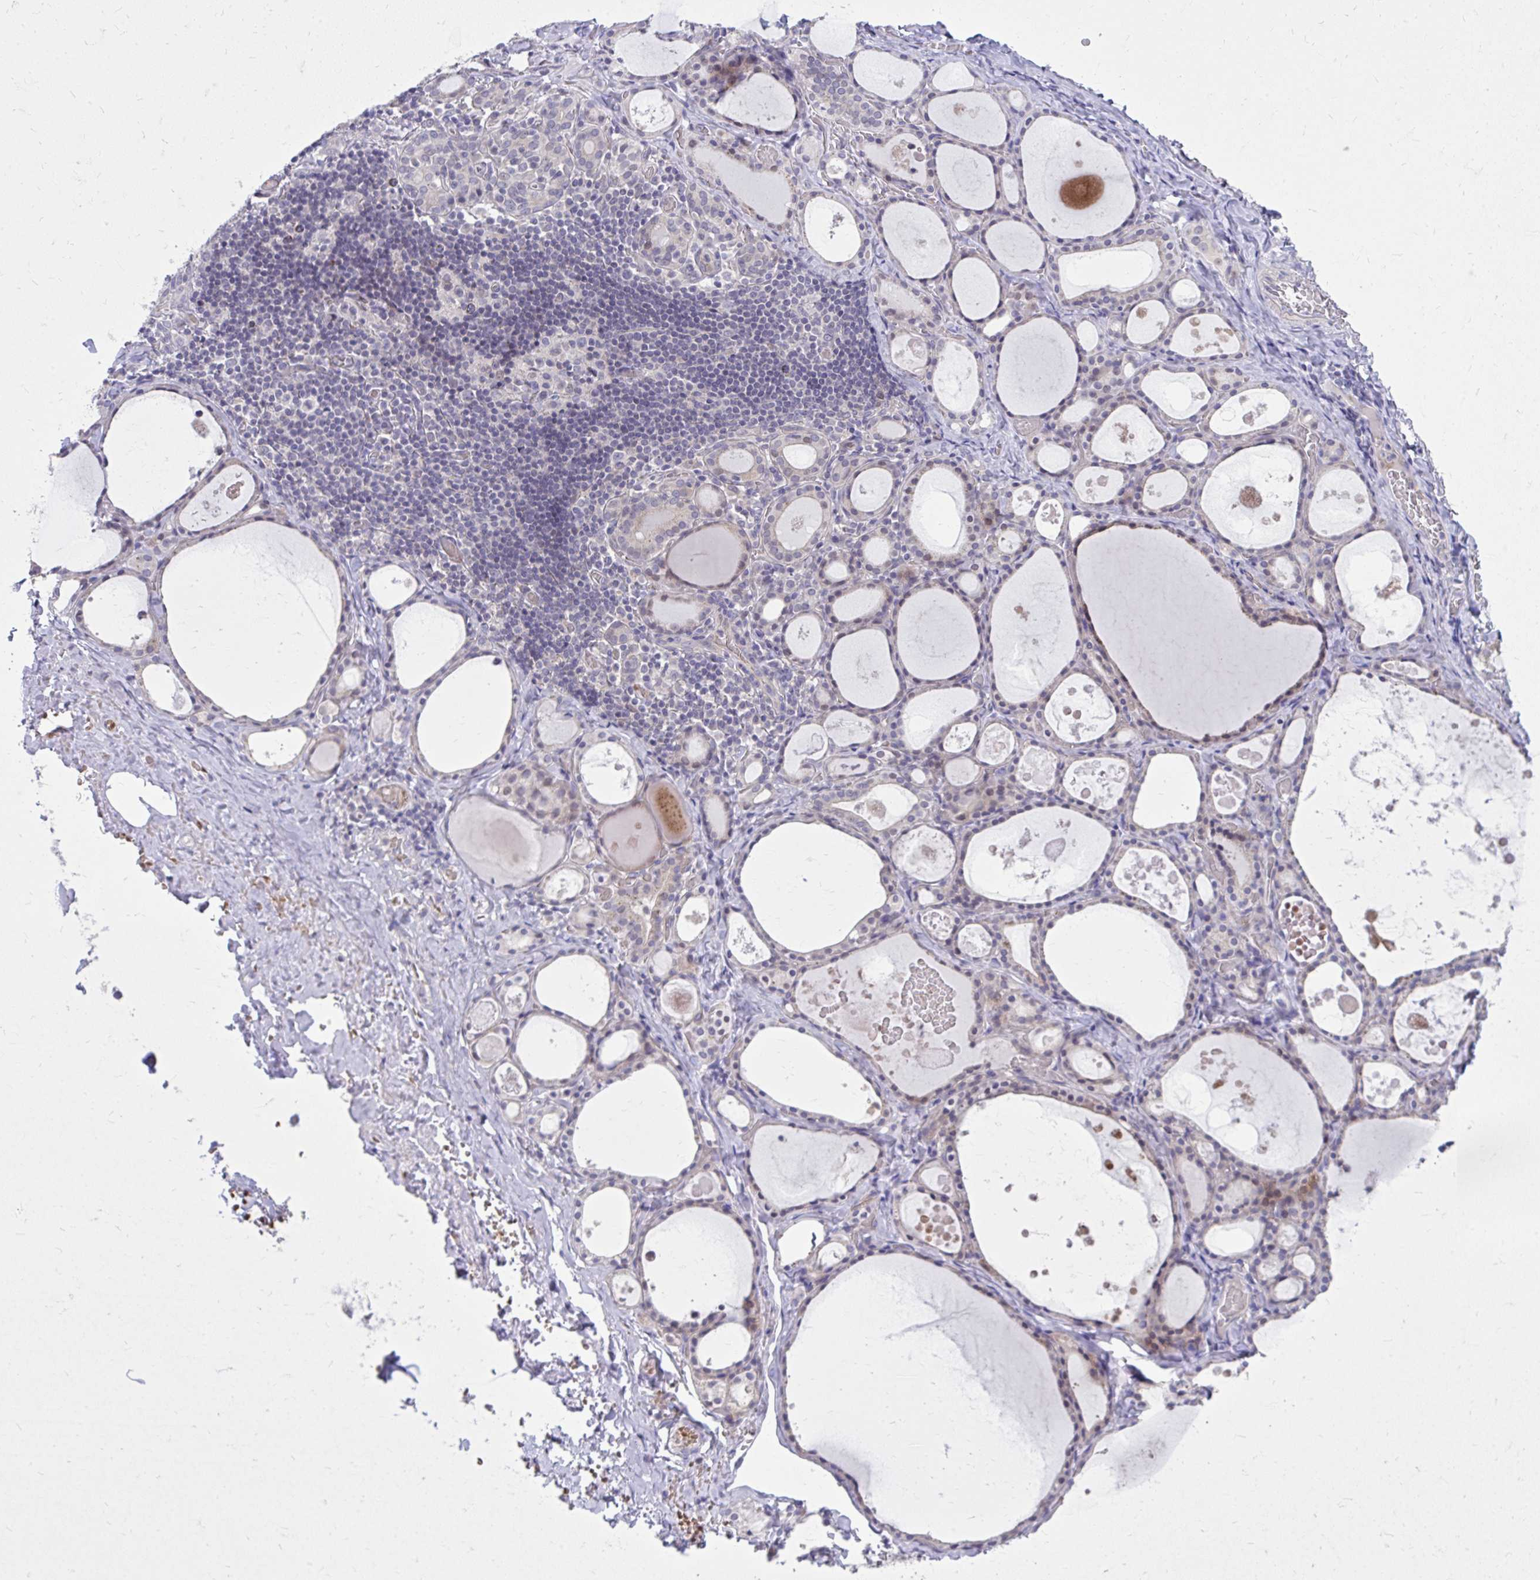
{"staining": {"intensity": "weak", "quantity": "<25%", "location": "cytoplasmic/membranous"}, "tissue": "thyroid gland", "cell_type": "Glandular cells", "image_type": "normal", "snomed": [{"axis": "morphology", "description": "Normal tissue, NOS"}, {"axis": "topography", "description": "Thyroid gland"}], "caption": "DAB immunohistochemical staining of benign thyroid gland reveals no significant staining in glandular cells. (DAB (3,3'-diaminobenzidine) immunohistochemistry visualized using brightfield microscopy, high magnification).", "gene": "DPY19L1", "patient": {"sex": "male", "age": 56}}